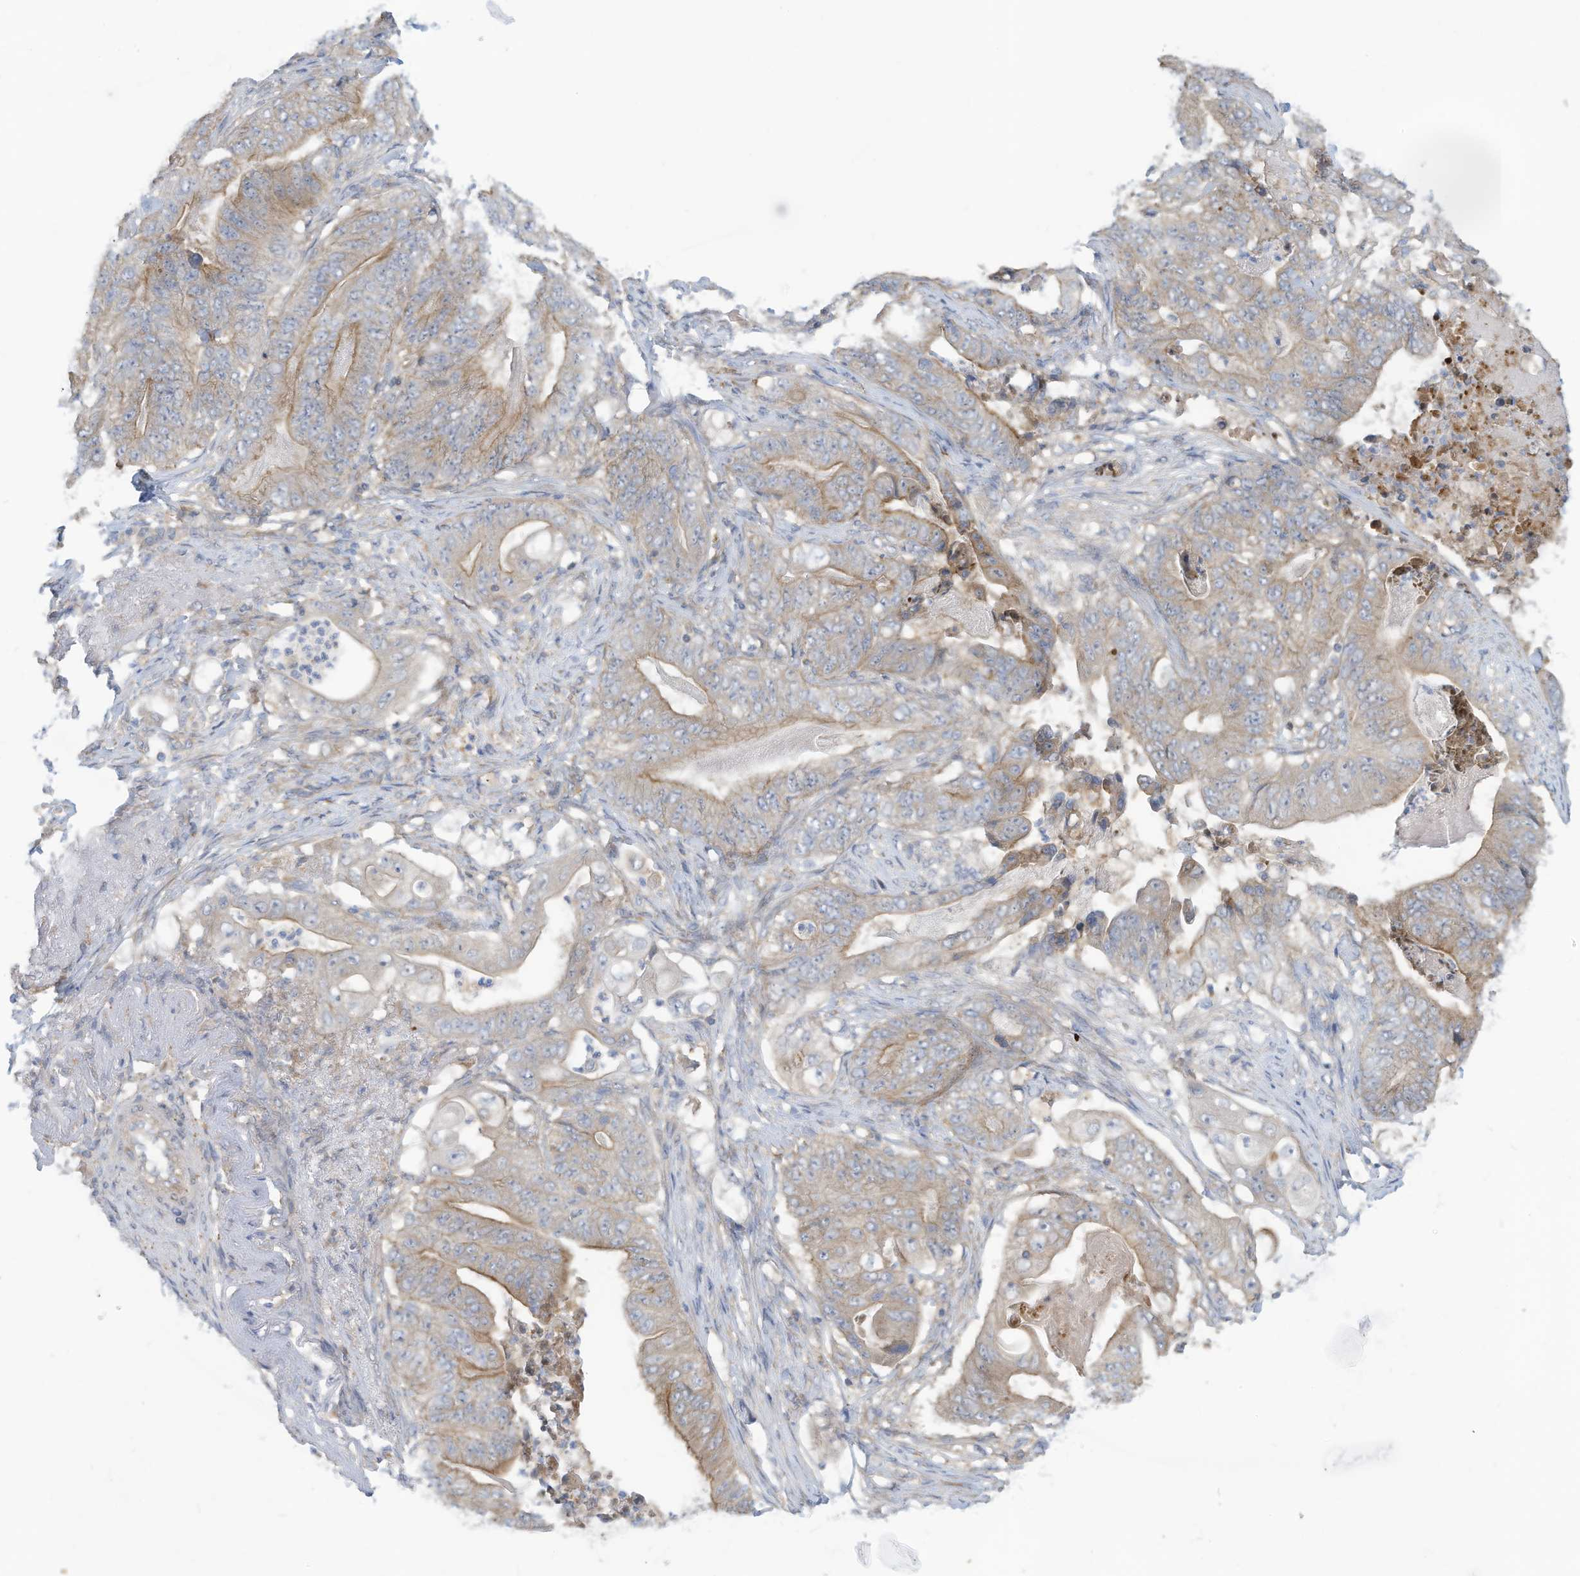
{"staining": {"intensity": "weak", "quantity": "25%-75%", "location": "cytoplasmic/membranous"}, "tissue": "stomach cancer", "cell_type": "Tumor cells", "image_type": "cancer", "snomed": [{"axis": "morphology", "description": "Adenocarcinoma, NOS"}, {"axis": "topography", "description": "Stomach"}], "caption": "The photomicrograph shows staining of stomach cancer, revealing weak cytoplasmic/membranous protein staining (brown color) within tumor cells. The staining is performed using DAB (3,3'-diaminobenzidine) brown chromogen to label protein expression. The nuclei are counter-stained blue using hematoxylin.", "gene": "ADAT2", "patient": {"sex": "female", "age": 73}}